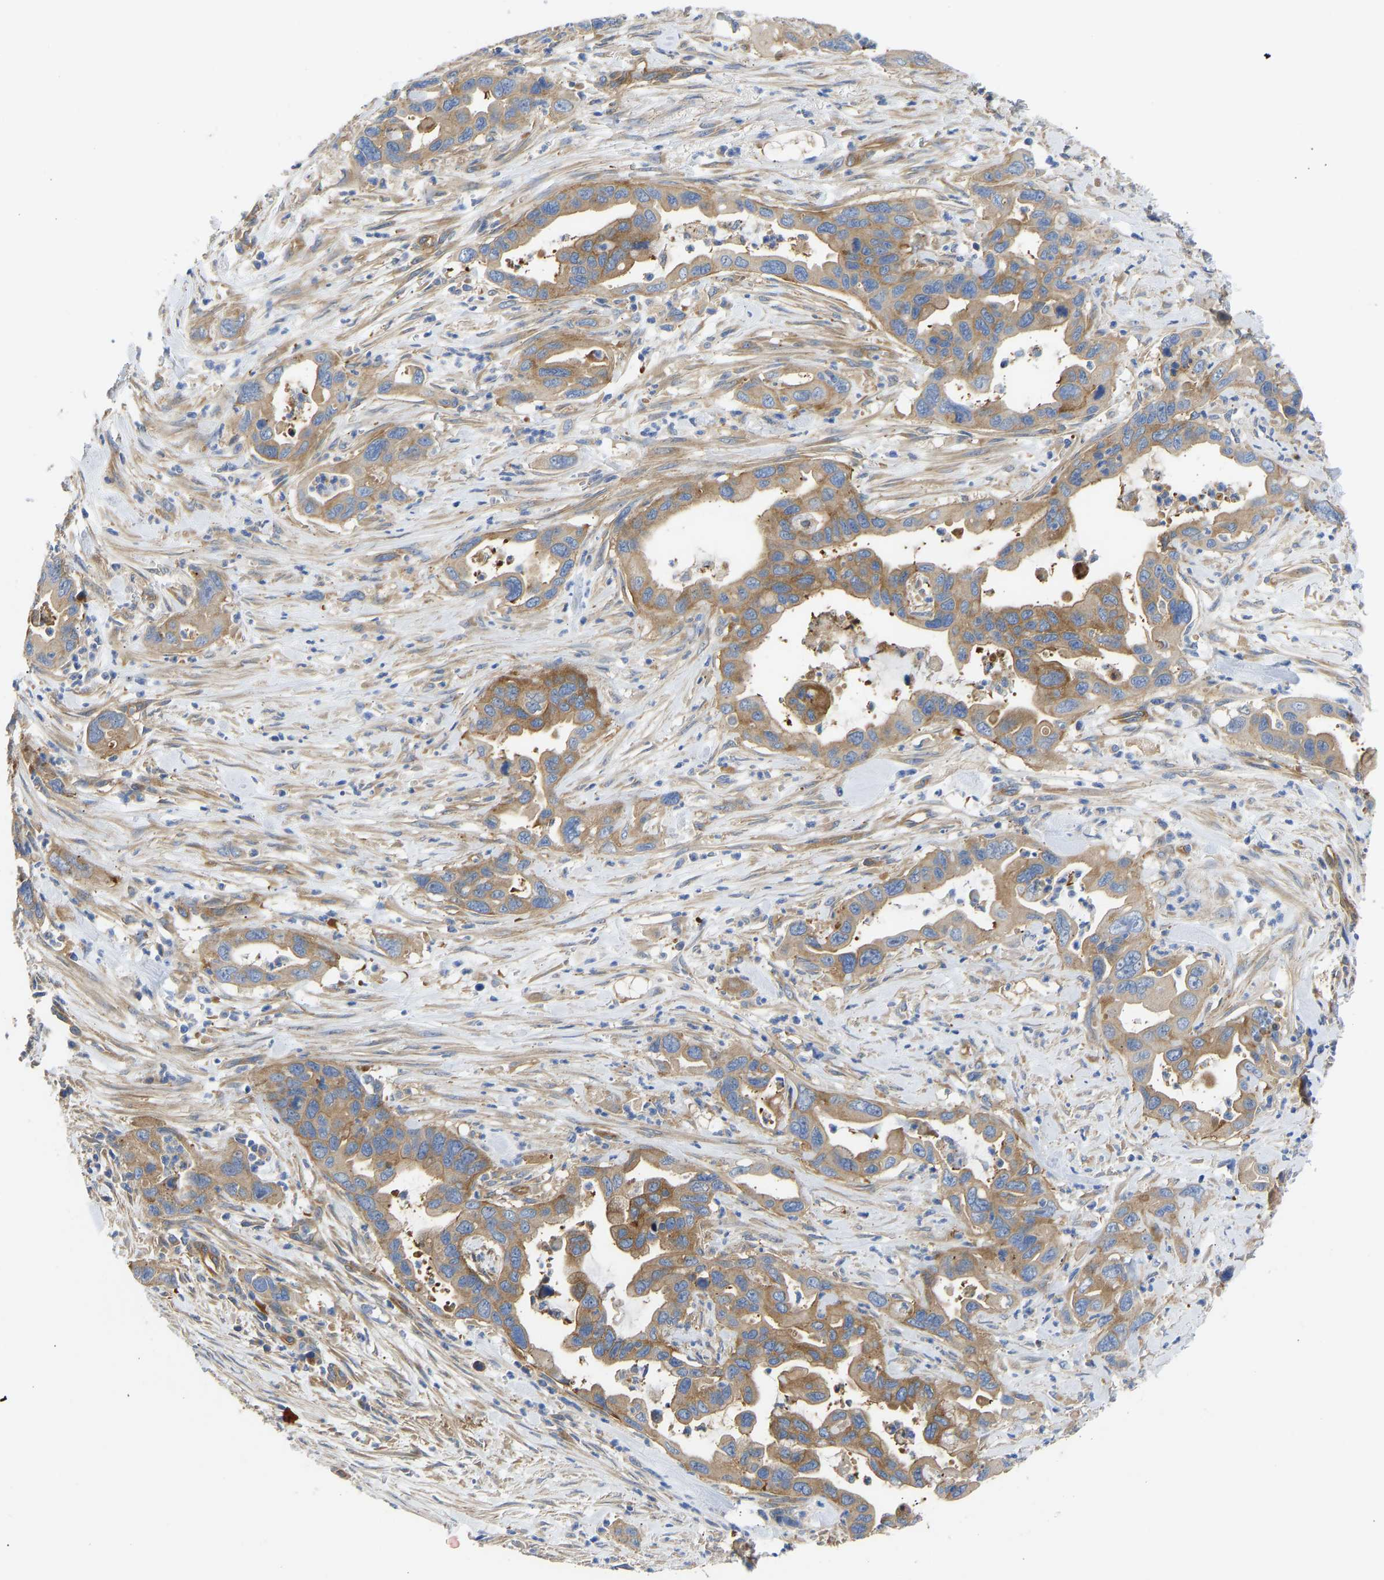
{"staining": {"intensity": "moderate", "quantity": ">75%", "location": "cytoplasmic/membranous"}, "tissue": "pancreatic cancer", "cell_type": "Tumor cells", "image_type": "cancer", "snomed": [{"axis": "morphology", "description": "Adenocarcinoma, NOS"}, {"axis": "topography", "description": "Pancreas"}], "caption": "Pancreatic cancer stained with a brown dye exhibits moderate cytoplasmic/membranous positive staining in approximately >75% of tumor cells.", "gene": "MYO1C", "patient": {"sex": "female", "age": 70}}